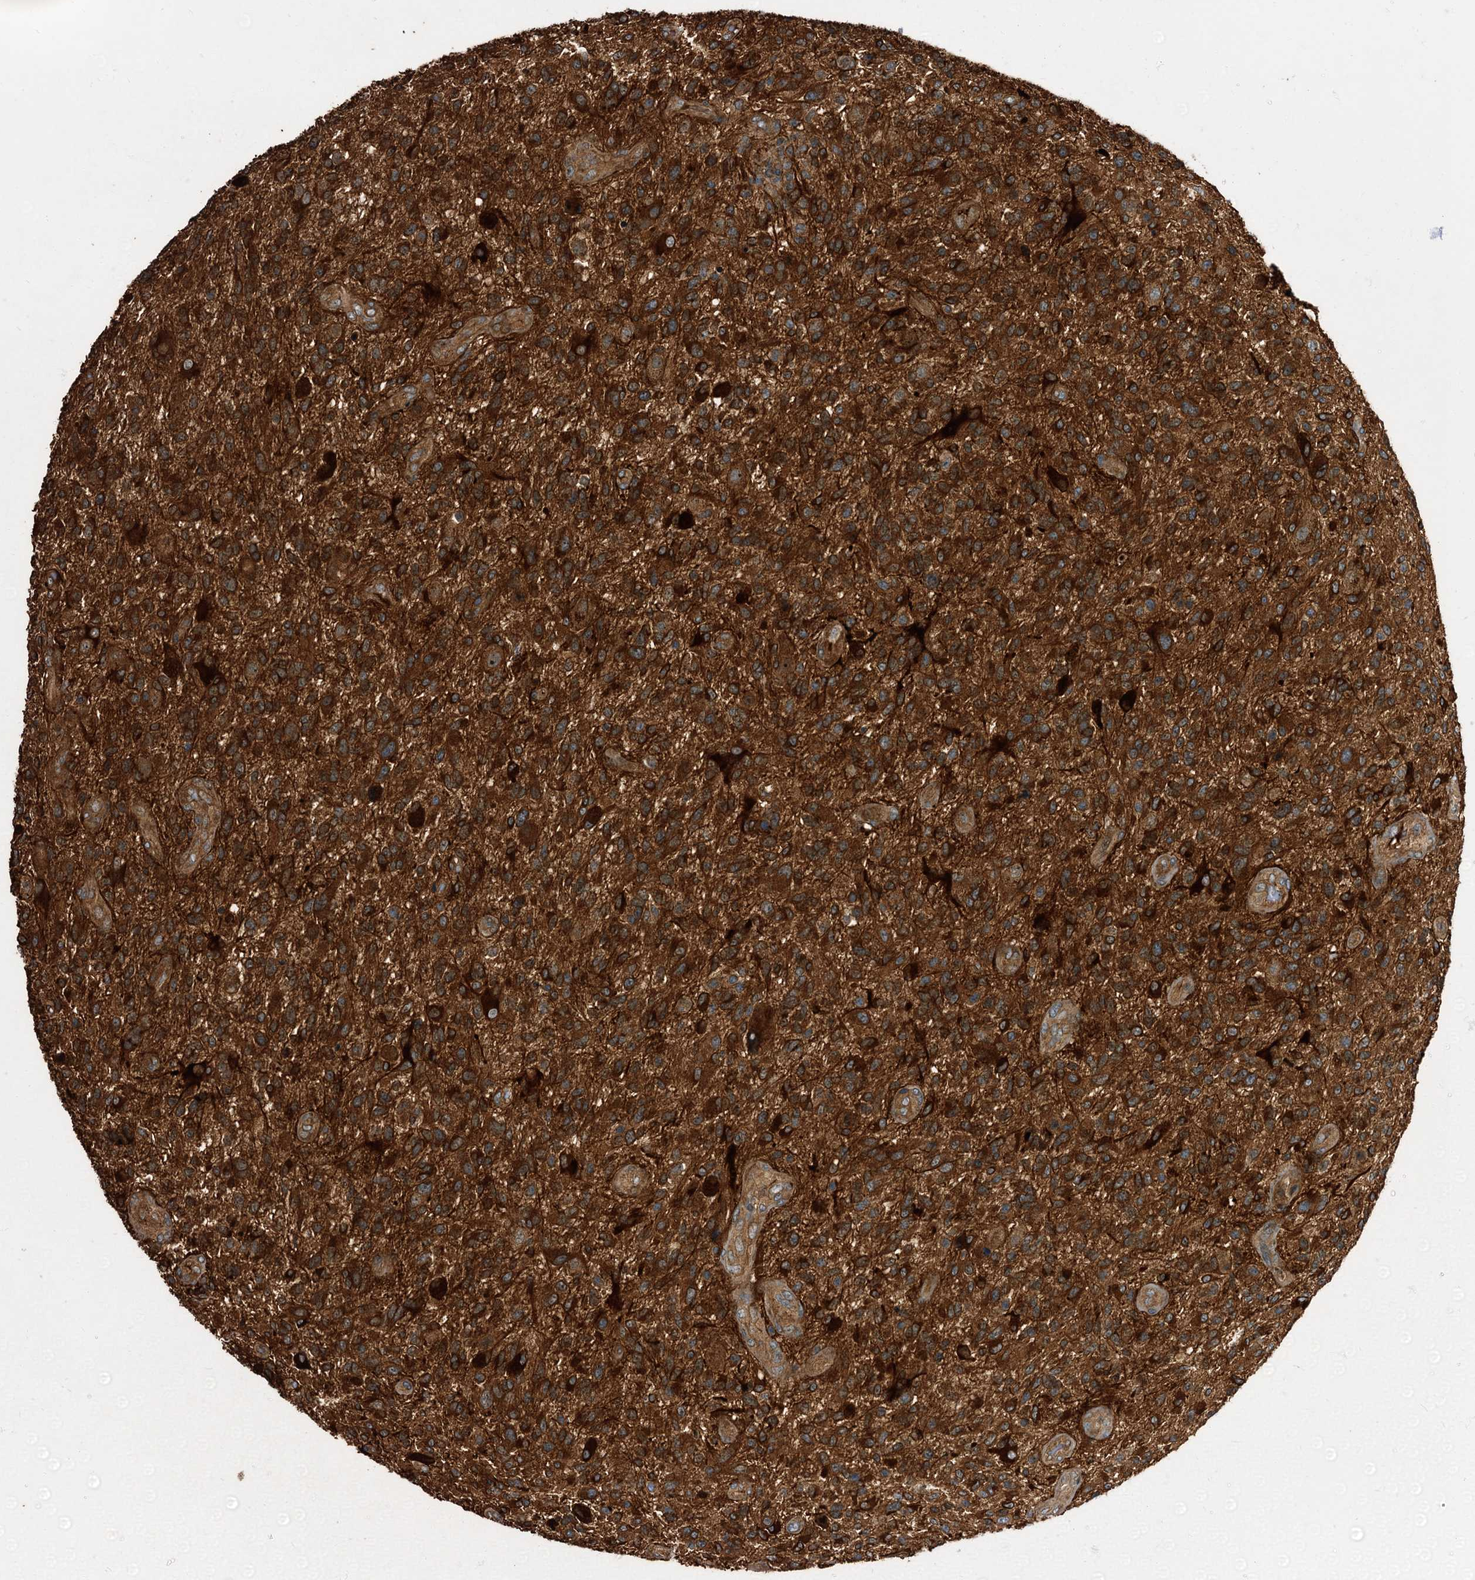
{"staining": {"intensity": "strong", "quantity": ">75%", "location": "cytoplasmic/membranous"}, "tissue": "glioma", "cell_type": "Tumor cells", "image_type": "cancer", "snomed": [{"axis": "morphology", "description": "Glioma, malignant, High grade"}, {"axis": "topography", "description": "Brain"}], "caption": "A brown stain highlights strong cytoplasmic/membranous staining of a protein in human glioma tumor cells. Using DAB (3,3'-diaminobenzidine) (brown) and hematoxylin (blue) stains, captured at high magnification using brightfield microscopy.", "gene": "PEX5", "patient": {"sex": "male", "age": 47}}